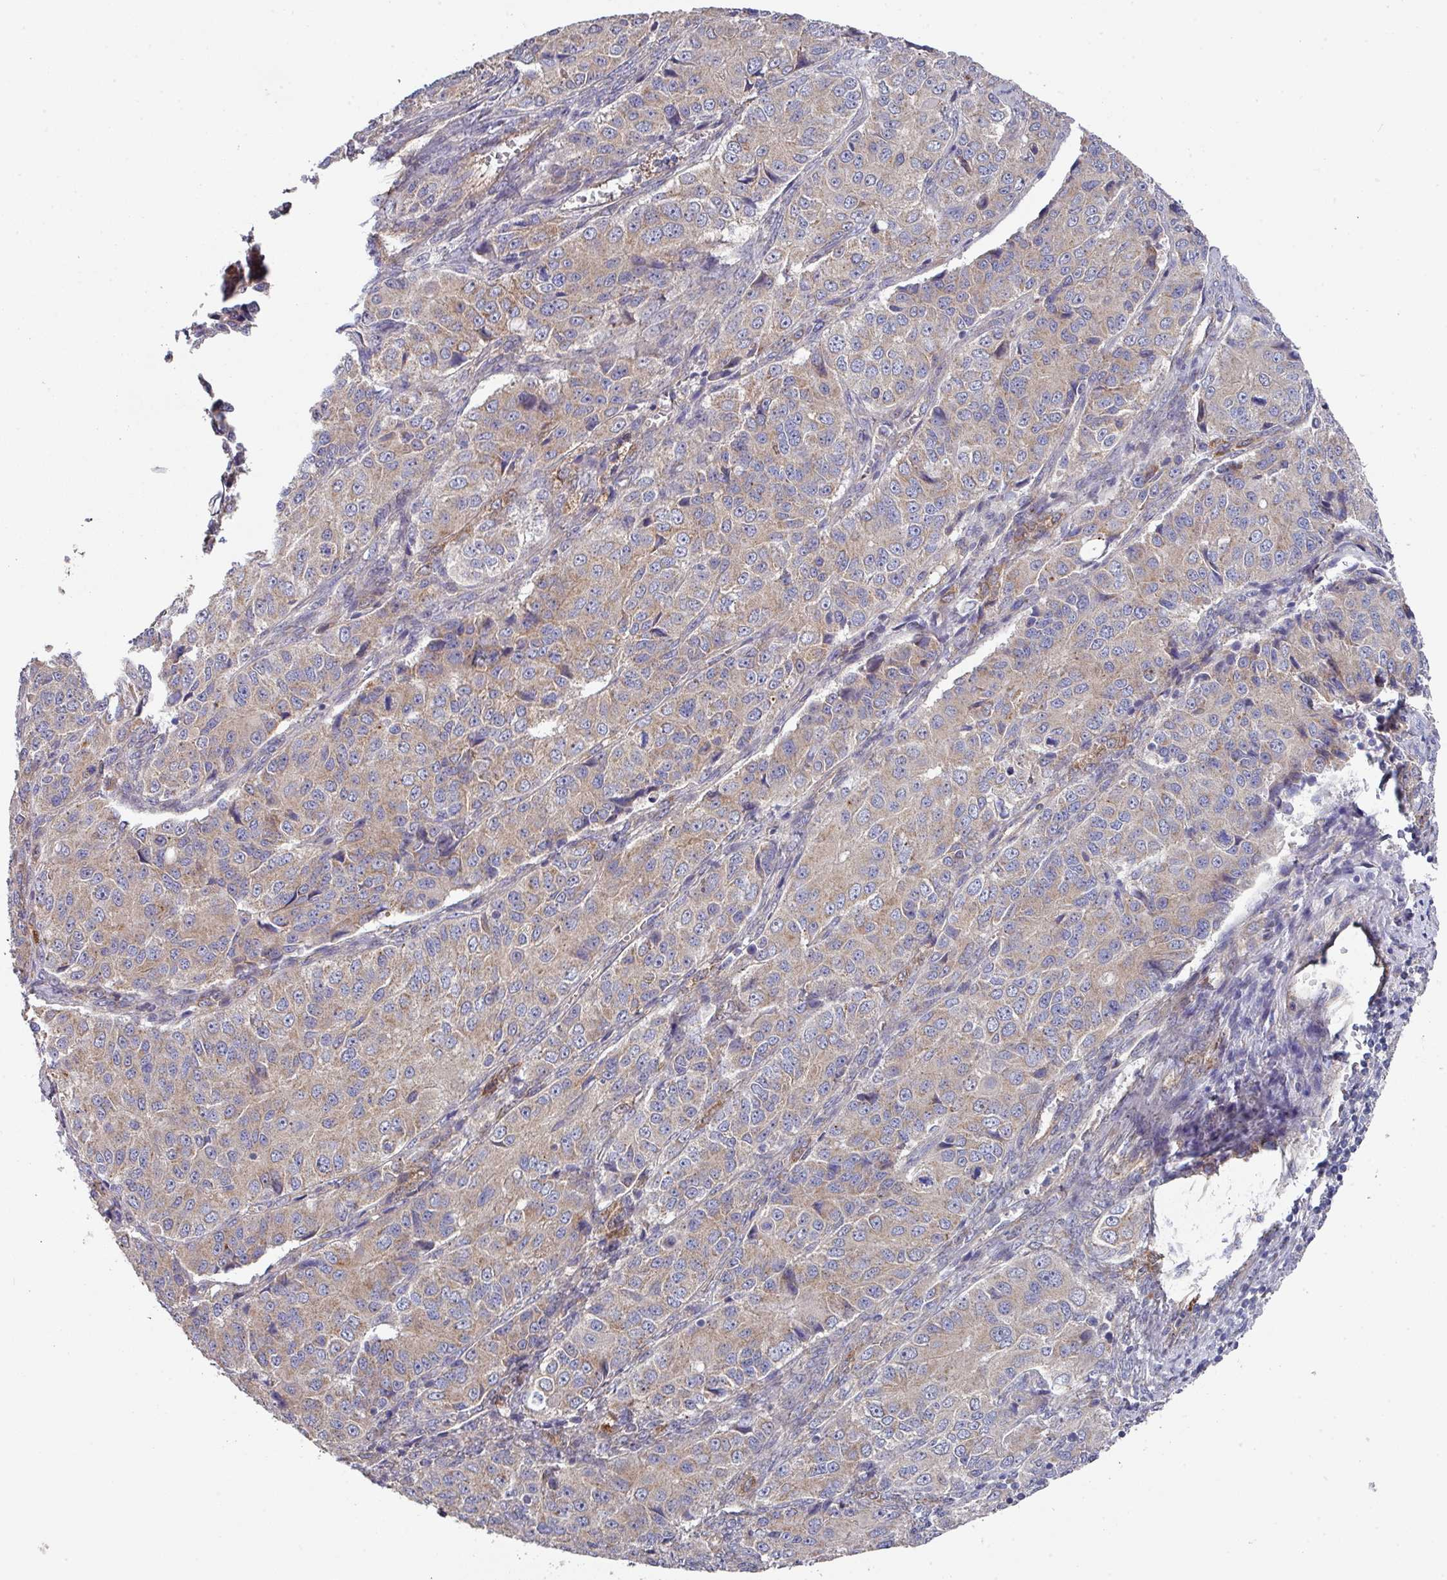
{"staining": {"intensity": "weak", "quantity": ">75%", "location": "cytoplasmic/membranous"}, "tissue": "ovarian cancer", "cell_type": "Tumor cells", "image_type": "cancer", "snomed": [{"axis": "morphology", "description": "Carcinoma, endometroid"}, {"axis": "topography", "description": "Ovary"}], "caption": "Endometroid carcinoma (ovarian) stained with IHC shows weak cytoplasmic/membranous positivity in approximately >75% of tumor cells. The protein of interest is stained brown, and the nuclei are stained in blue (DAB (3,3'-diaminobenzidine) IHC with brightfield microscopy, high magnification).", "gene": "DCAF12L2", "patient": {"sex": "female", "age": 51}}